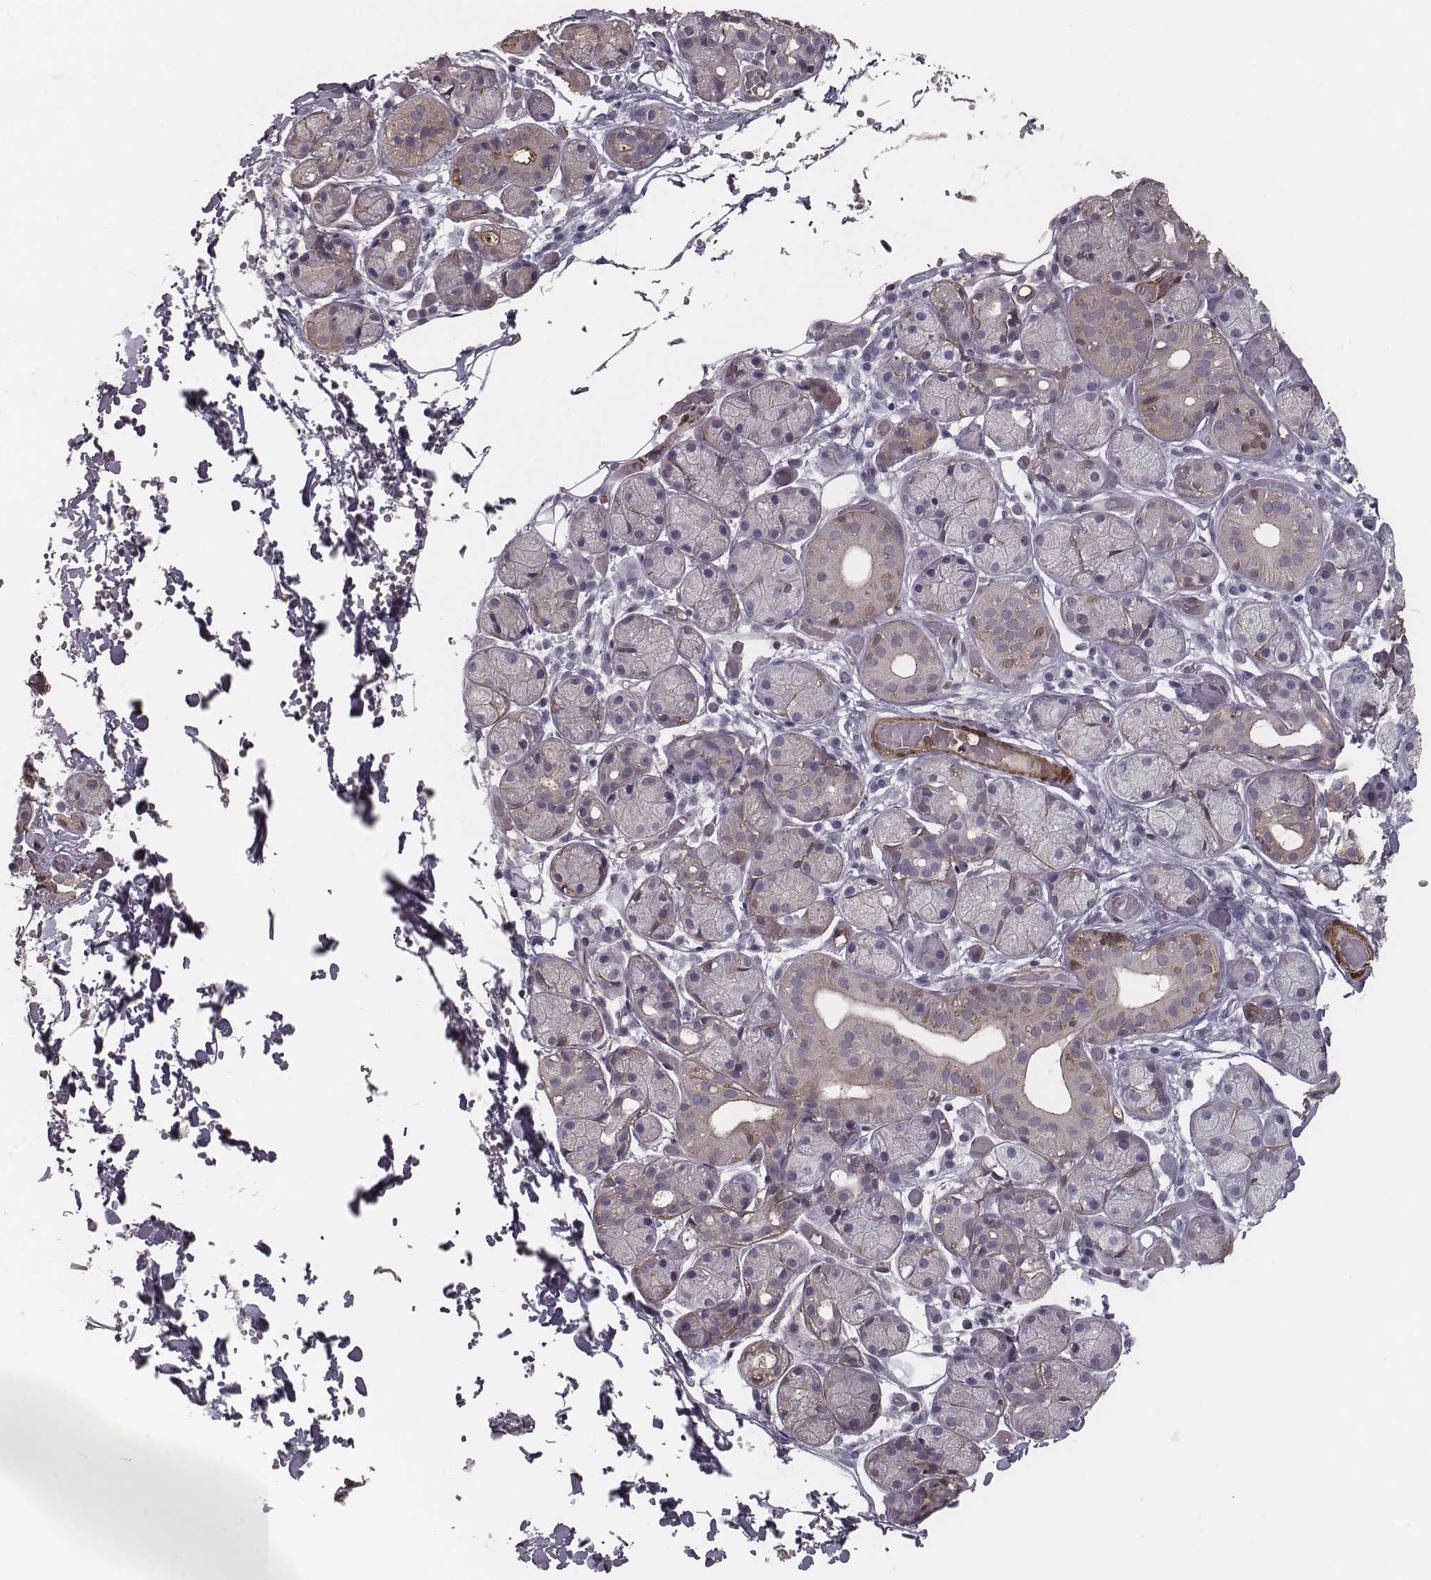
{"staining": {"intensity": "weak", "quantity": "<25%", "location": "cytoplasmic/membranous"}, "tissue": "salivary gland", "cell_type": "Glandular cells", "image_type": "normal", "snomed": [{"axis": "morphology", "description": "Normal tissue, NOS"}, {"axis": "topography", "description": "Salivary gland"}, {"axis": "topography", "description": "Peripheral nerve tissue"}], "caption": "Protein analysis of unremarkable salivary gland exhibits no significant expression in glandular cells.", "gene": "ISYNA1", "patient": {"sex": "male", "age": 71}}